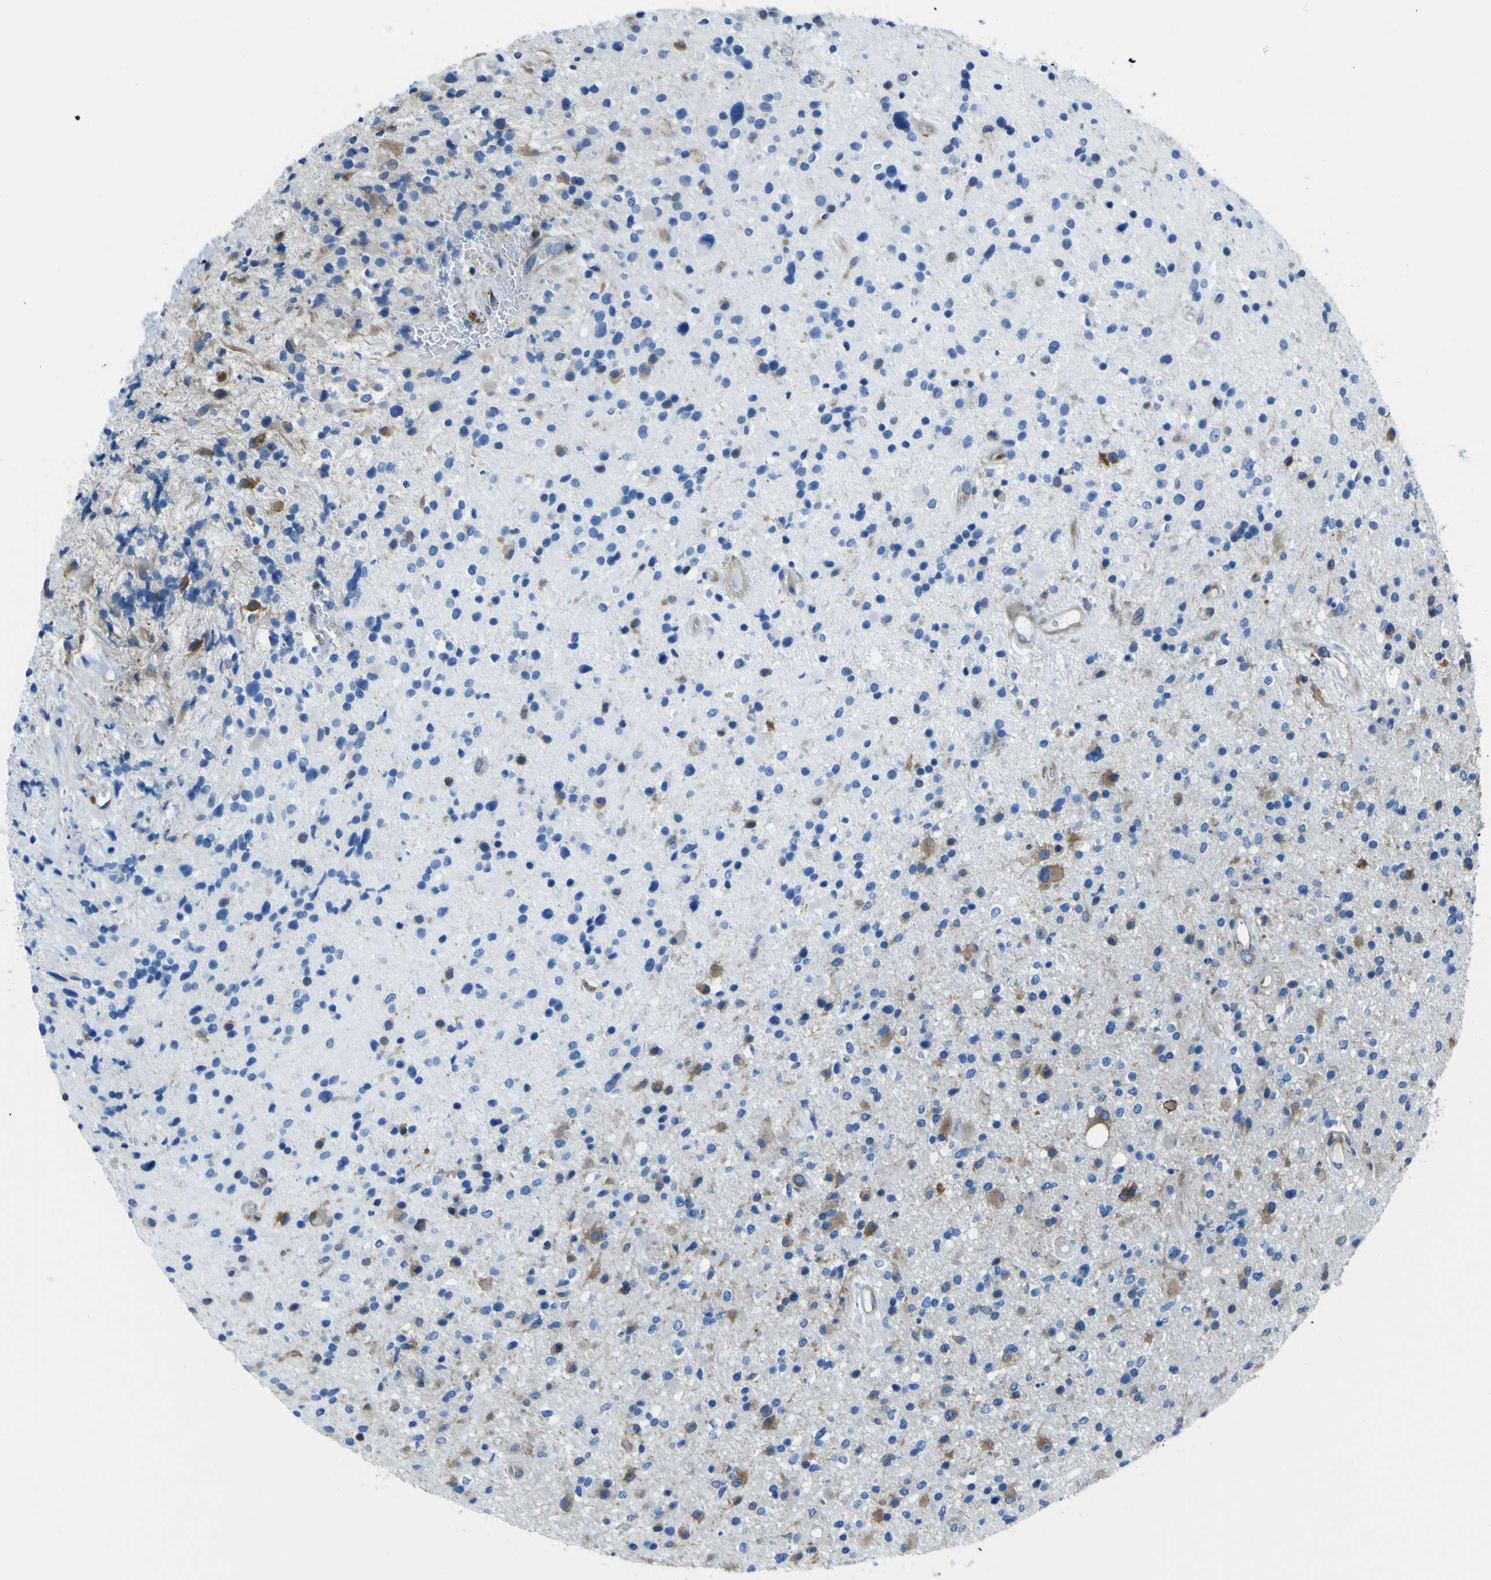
{"staining": {"intensity": "moderate", "quantity": "25%-75%", "location": "cytoplasmic/membranous"}, "tissue": "glioma", "cell_type": "Tumor cells", "image_type": "cancer", "snomed": [{"axis": "morphology", "description": "Glioma, malignant, High grade"}, {"axis": "topography", "description": "Brain"}], "caption": "Immunohistochemistry (IHC) histopathology image of neoplastic tissue: human malignant glioma (high-grade) stained using IHC shows medium levels of moderate protein expression localized specifically in the cytoplasmic/membranous of tumor cells, appearing as a cytoplasmic/membranous brown color.", "gene": "STIM1", "patient": {"sex": "male", "age": 33}}